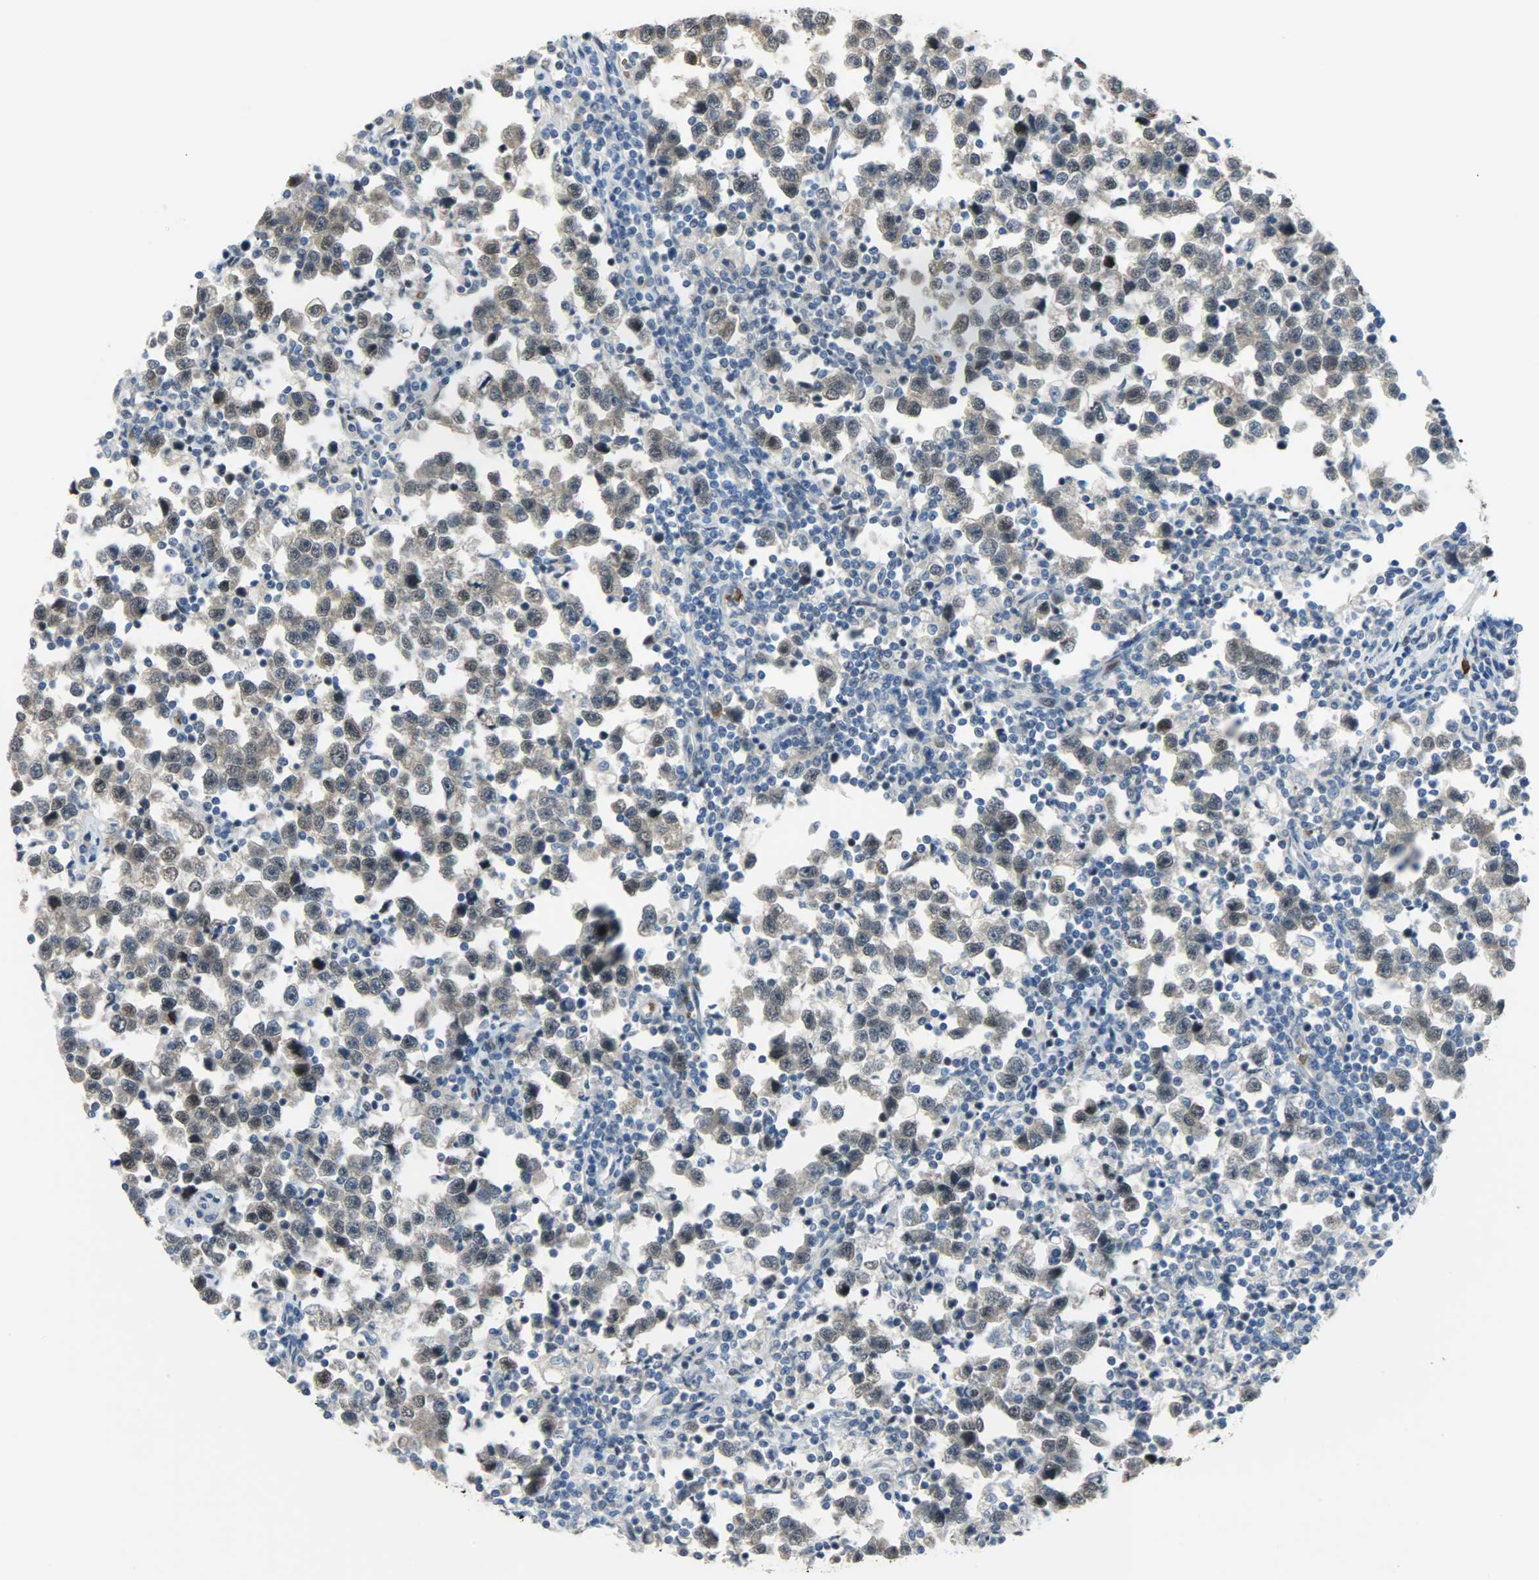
{"staining": {"intensity": "moderate", "quantity": ">75%", "location": "cytoplasmic/membranous,nuclear"}, "tissue": "testis cancer", "cell_type": "Tumor cells", "image_type": "cancer", "snomed": [{"axis": "morphology", "description": "Seminoma, NOS"}, {"axis": "topography", "description": "Testis"}], "caption": "The micrograph demonstrates immunohistochemical staining of seminoma (testis). There is moderate cytoplasmic/membranous and nuclear expression is present in about >75% of tumor cells. The staining was performed using DAB to visualize the protein expression in brown, while the nuclei were stained in blue with hematoxylin (Magnification: 20x).", "gene": "SNAI1", "patient": {"sex": "male", "age": 43}}